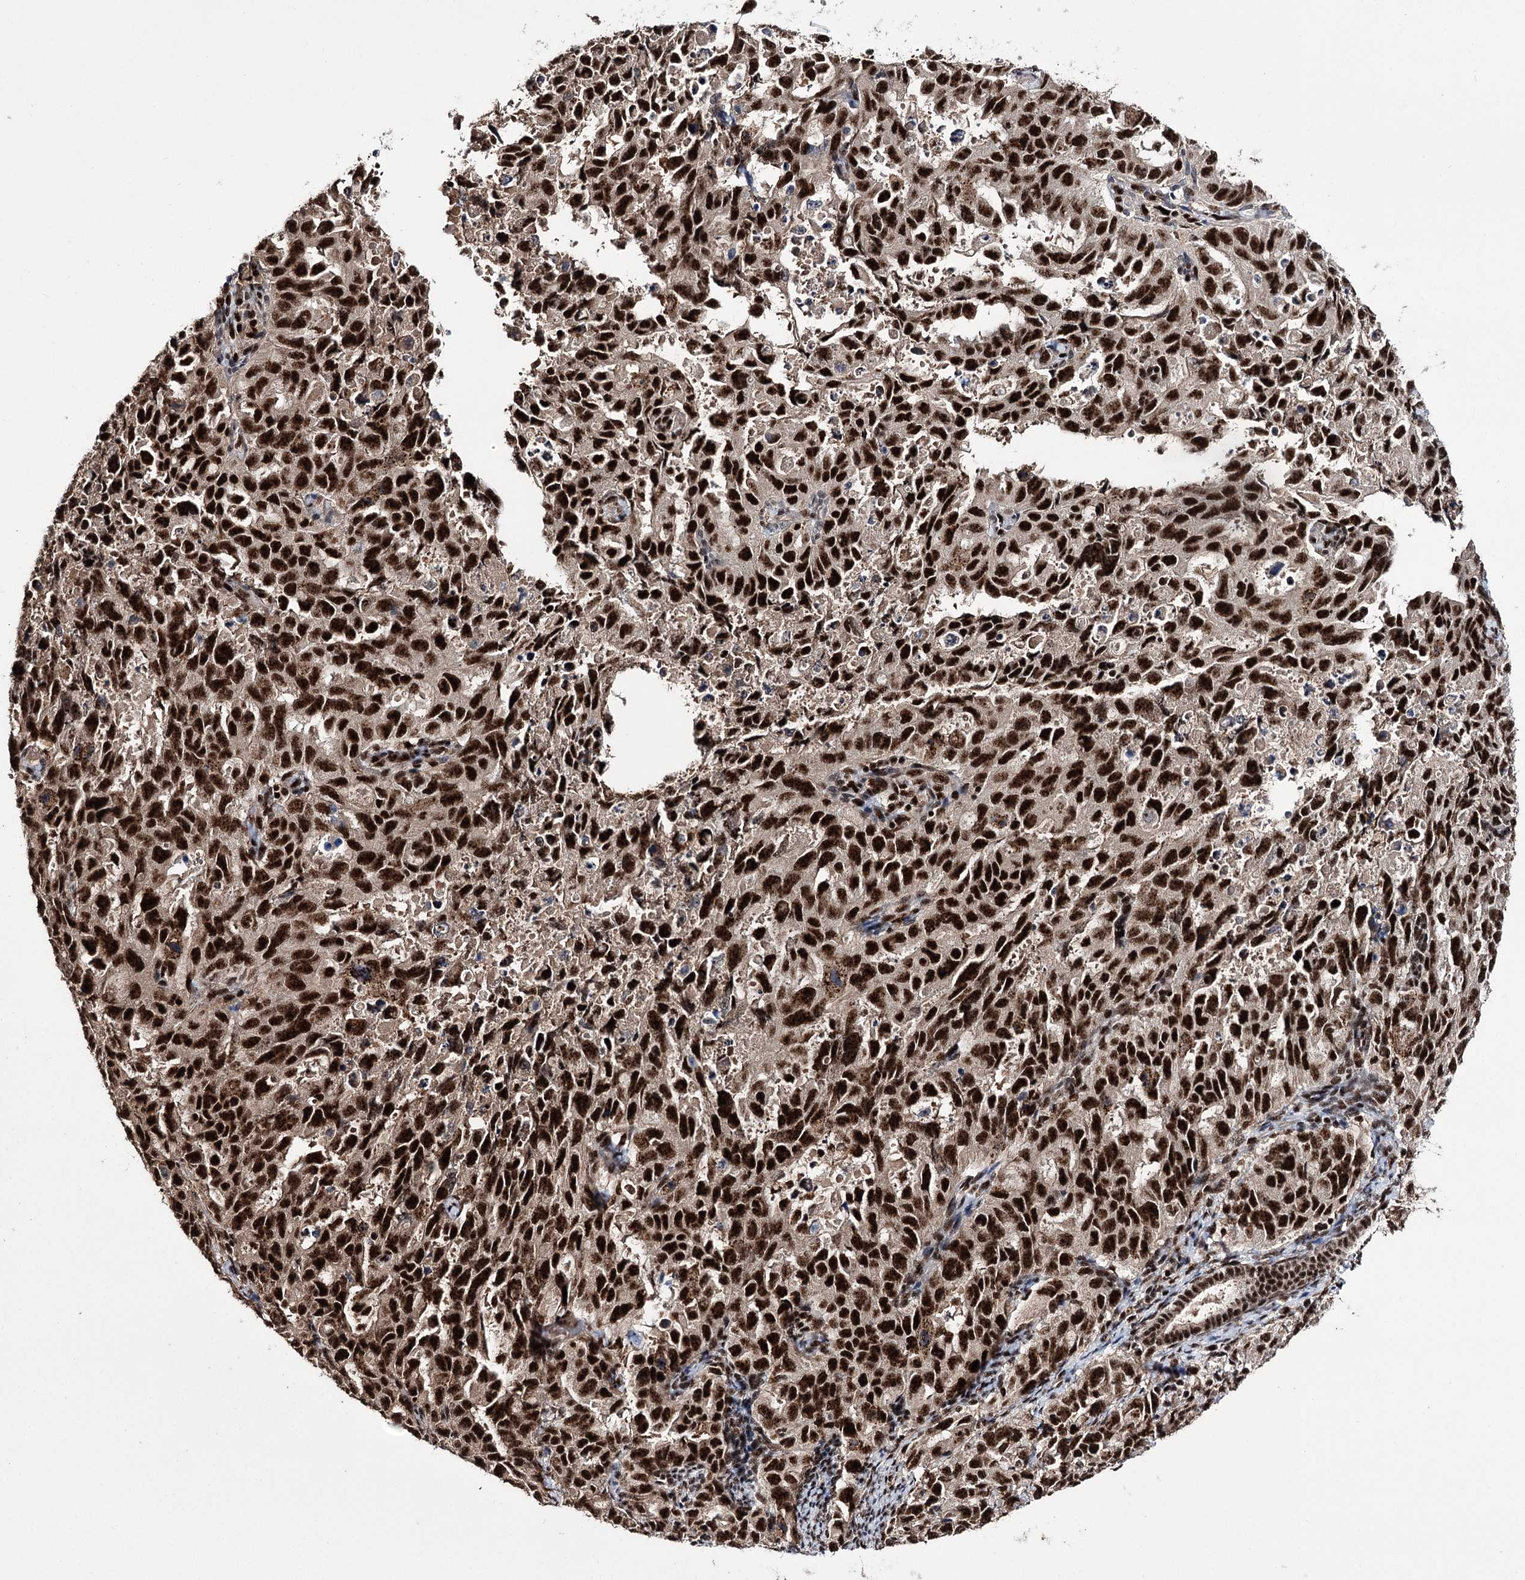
{"staining": {"intensity": "strong", "quantity": ">75%", "location": "nuclear"}, "tissue": "endometrial cancer", "cell_type": "Tumor cells", "image_type": "cancer", "snomed": [{"axis": "morphology", "description": "Adenocarcinoma, NOS"}, {"axis": "topography", "description": "Endometrium"}], "caption": "Tumor cells demonstrate high levels of strong nuclear expression in about >75% of cells in human endometrial cancer.", "gene": "PRPF40A", "patient": {"sex": "female", "age": 65}}